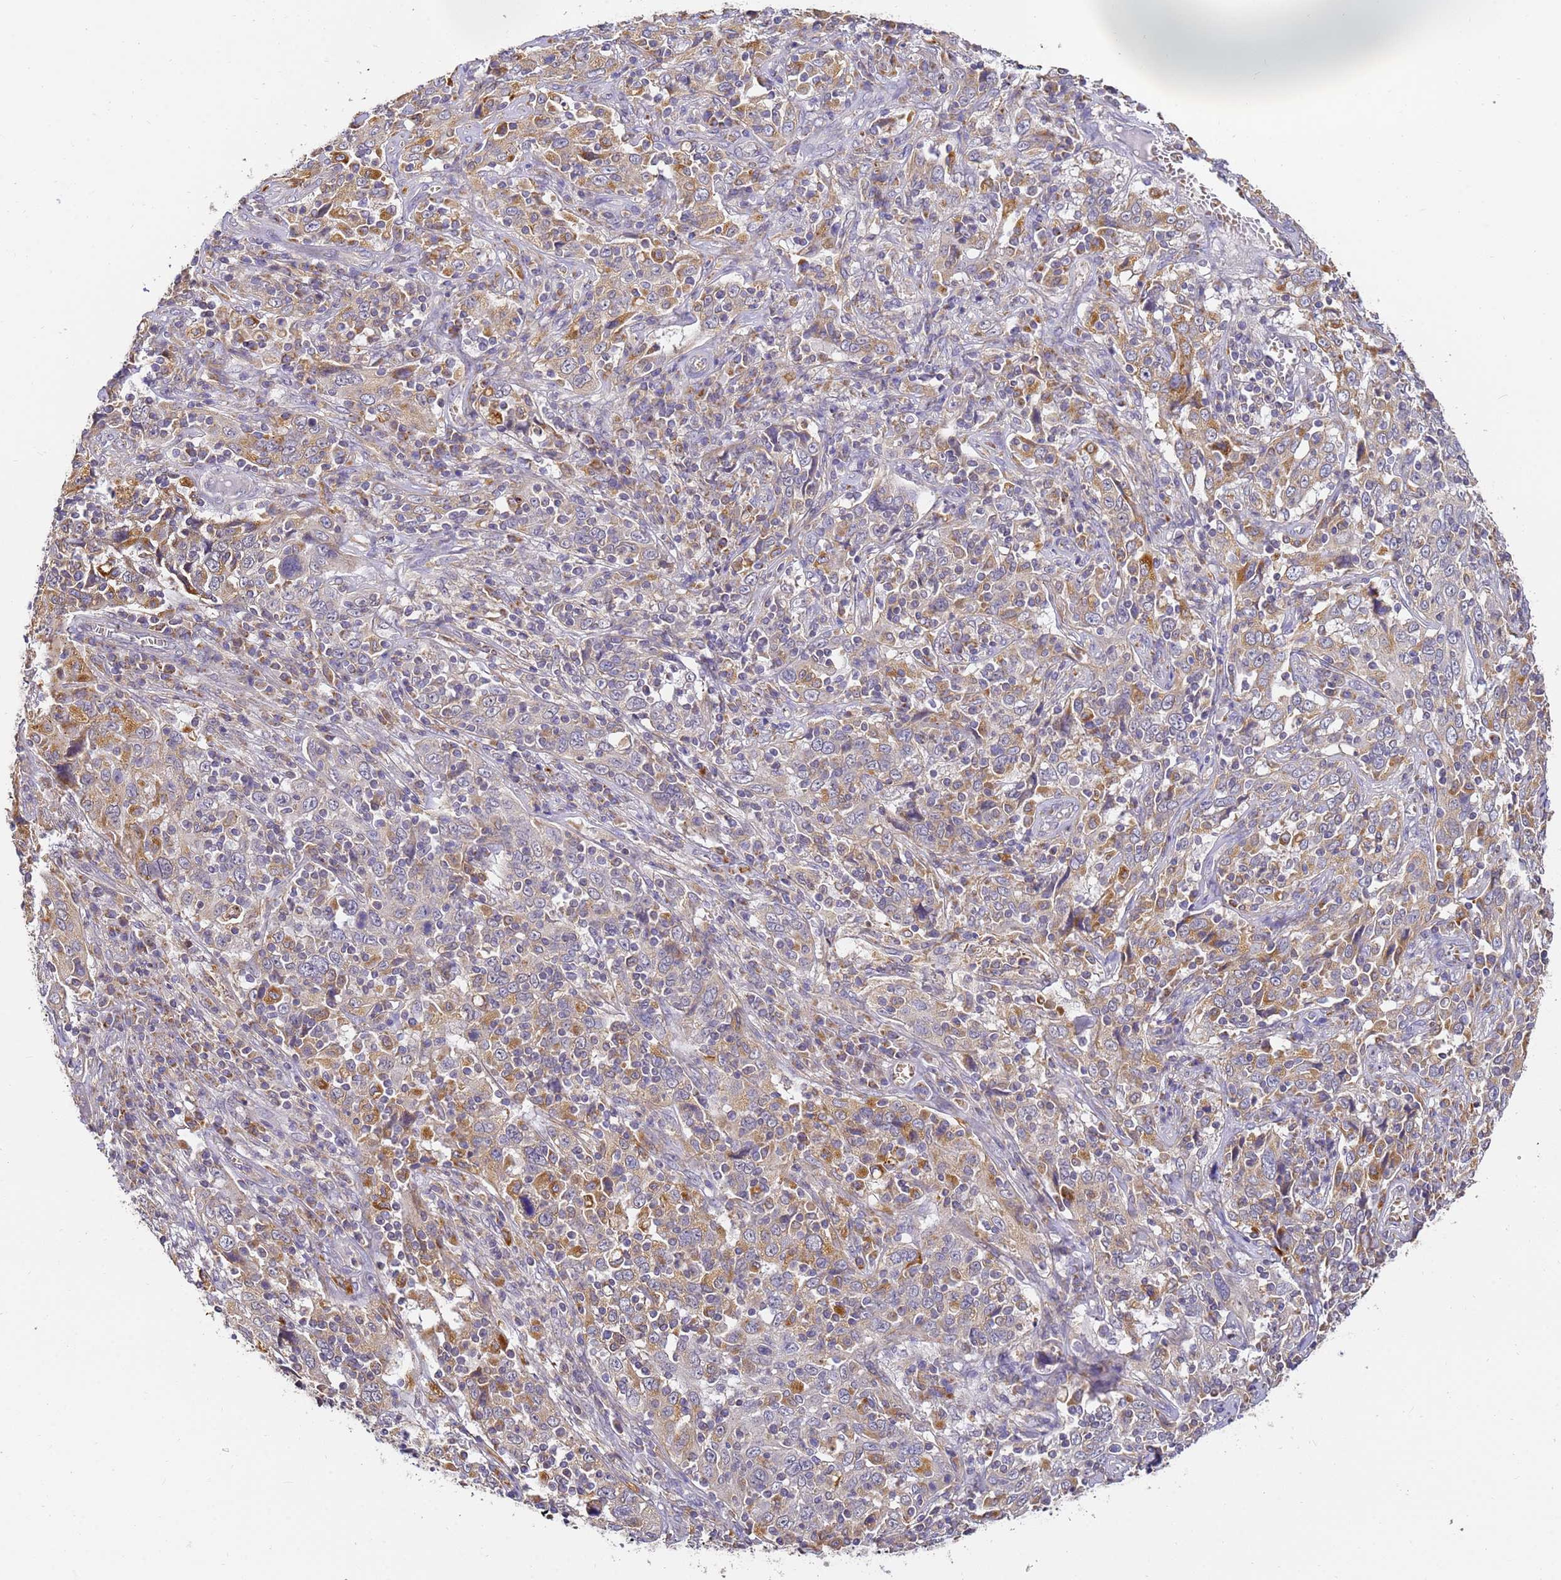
{"staining": {"intensity": "moderate", "quantity": "25%-75%", "location": "cytoplasmic/membranous"}, "tissue": "cervical cancer", "cell_type": "Tumor cells", "image_type": "cancer", "snomed": [{"axis": "morphology", "description": "Squamous cell carcinoma, NOS"}, {"axis": "topography", "description": "Cervix"}], "caption": "Immunohistochemical staining of squamous cell carcinoma (cervical) exhibits medium levels of moderate cytoplasmic/membranous positivity in approximately 25%-75% of tumor cells. (IHC, brightfield microscopy, high magnification).", "gene": "ARL8B", "patient": {"sex": "female", "age": 46}}